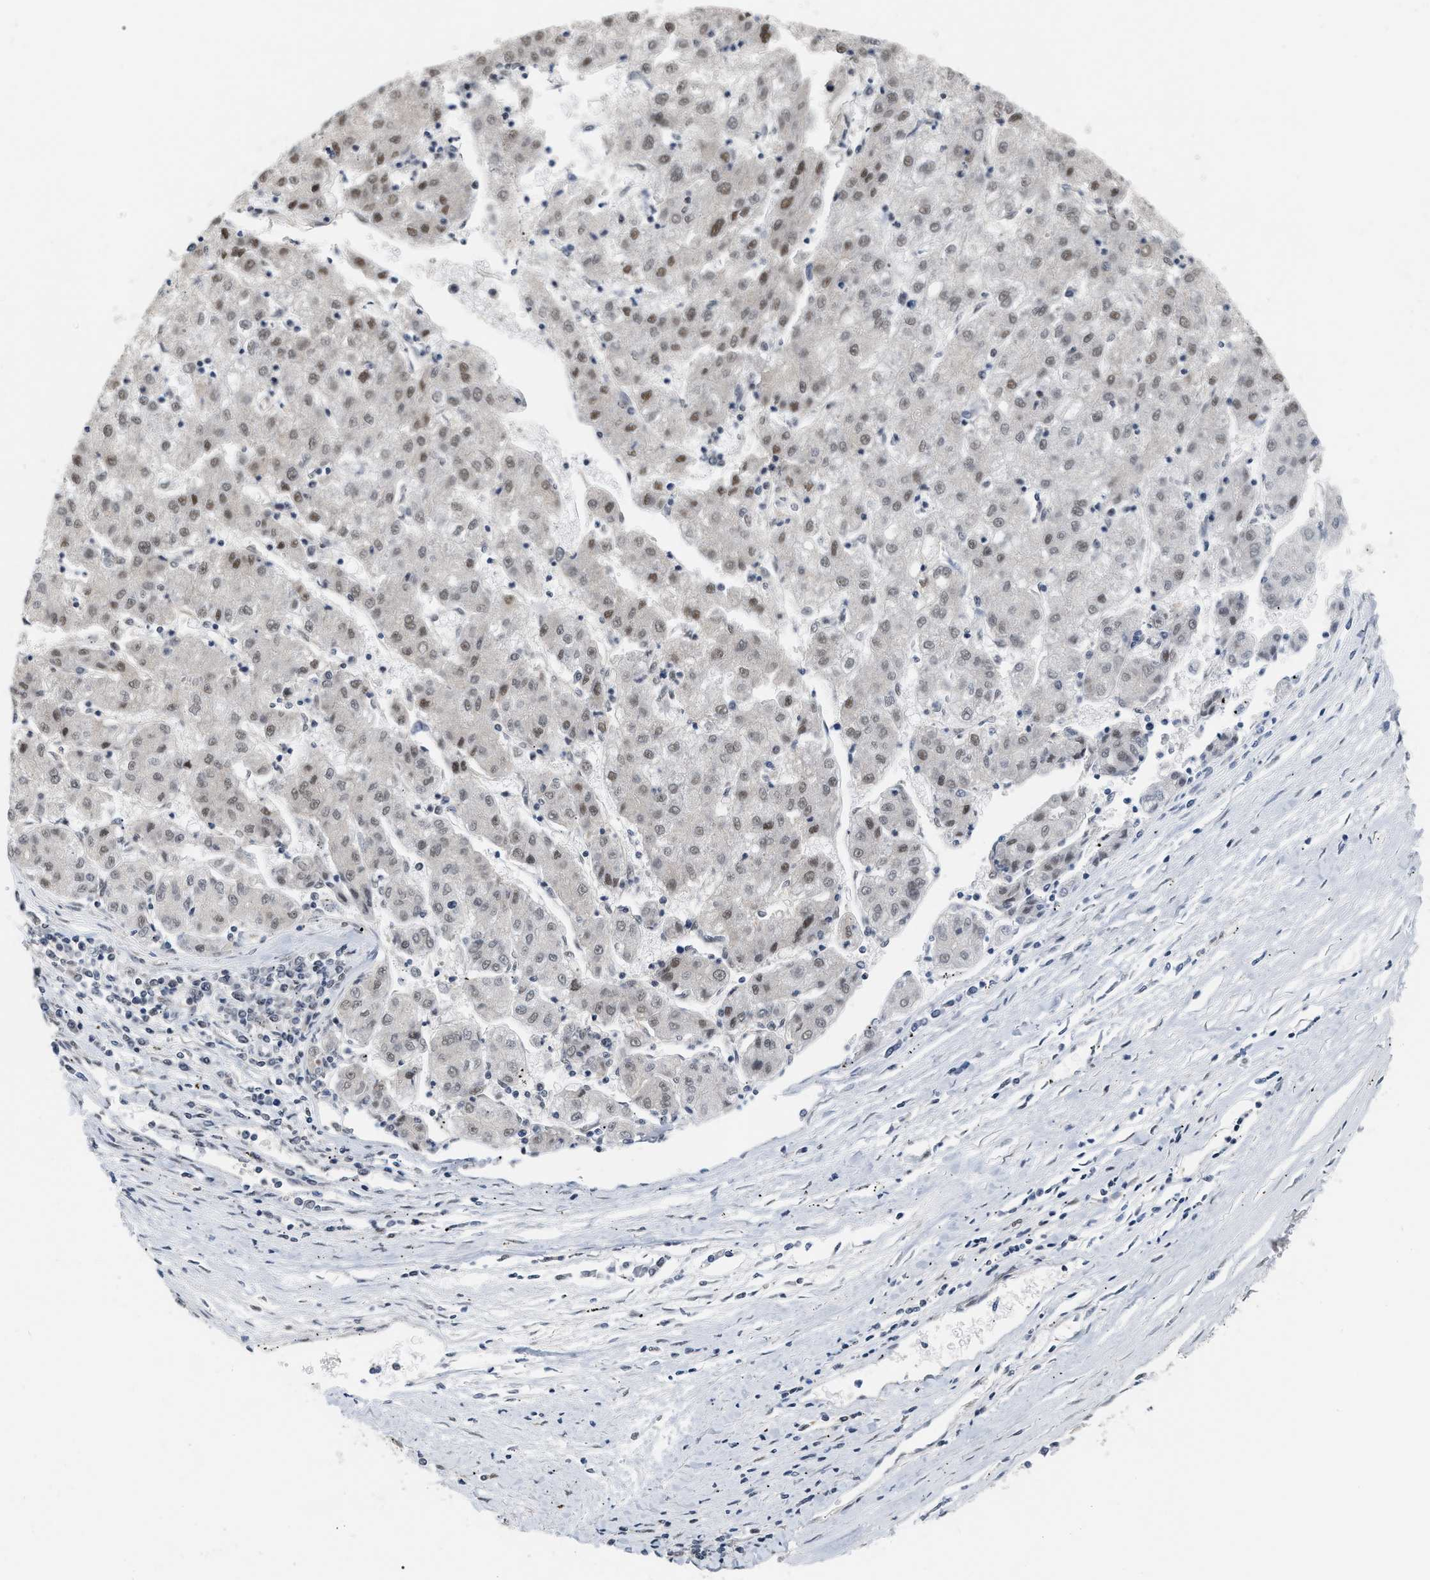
{"staining": {"intensity": "weak", "quantity": ">75%", "location": "nuclear"}, "tissue": "liver cancer", "cell_type": "Tumor cells", "image_type": "cancer", "snomed": [{"axis": "morphology", "description": "Carcinoma, Hepatocellular, NOS"}, {"axis": "topography", "description": "Liver"}], "caption": "Protein staining demonstrates weak nuclear staining in about >75% of tumor cells in hepatocellular carcinoma (liver).", "gene": "RUVBL1", "patient": {"sex": "male", "age": 72}}